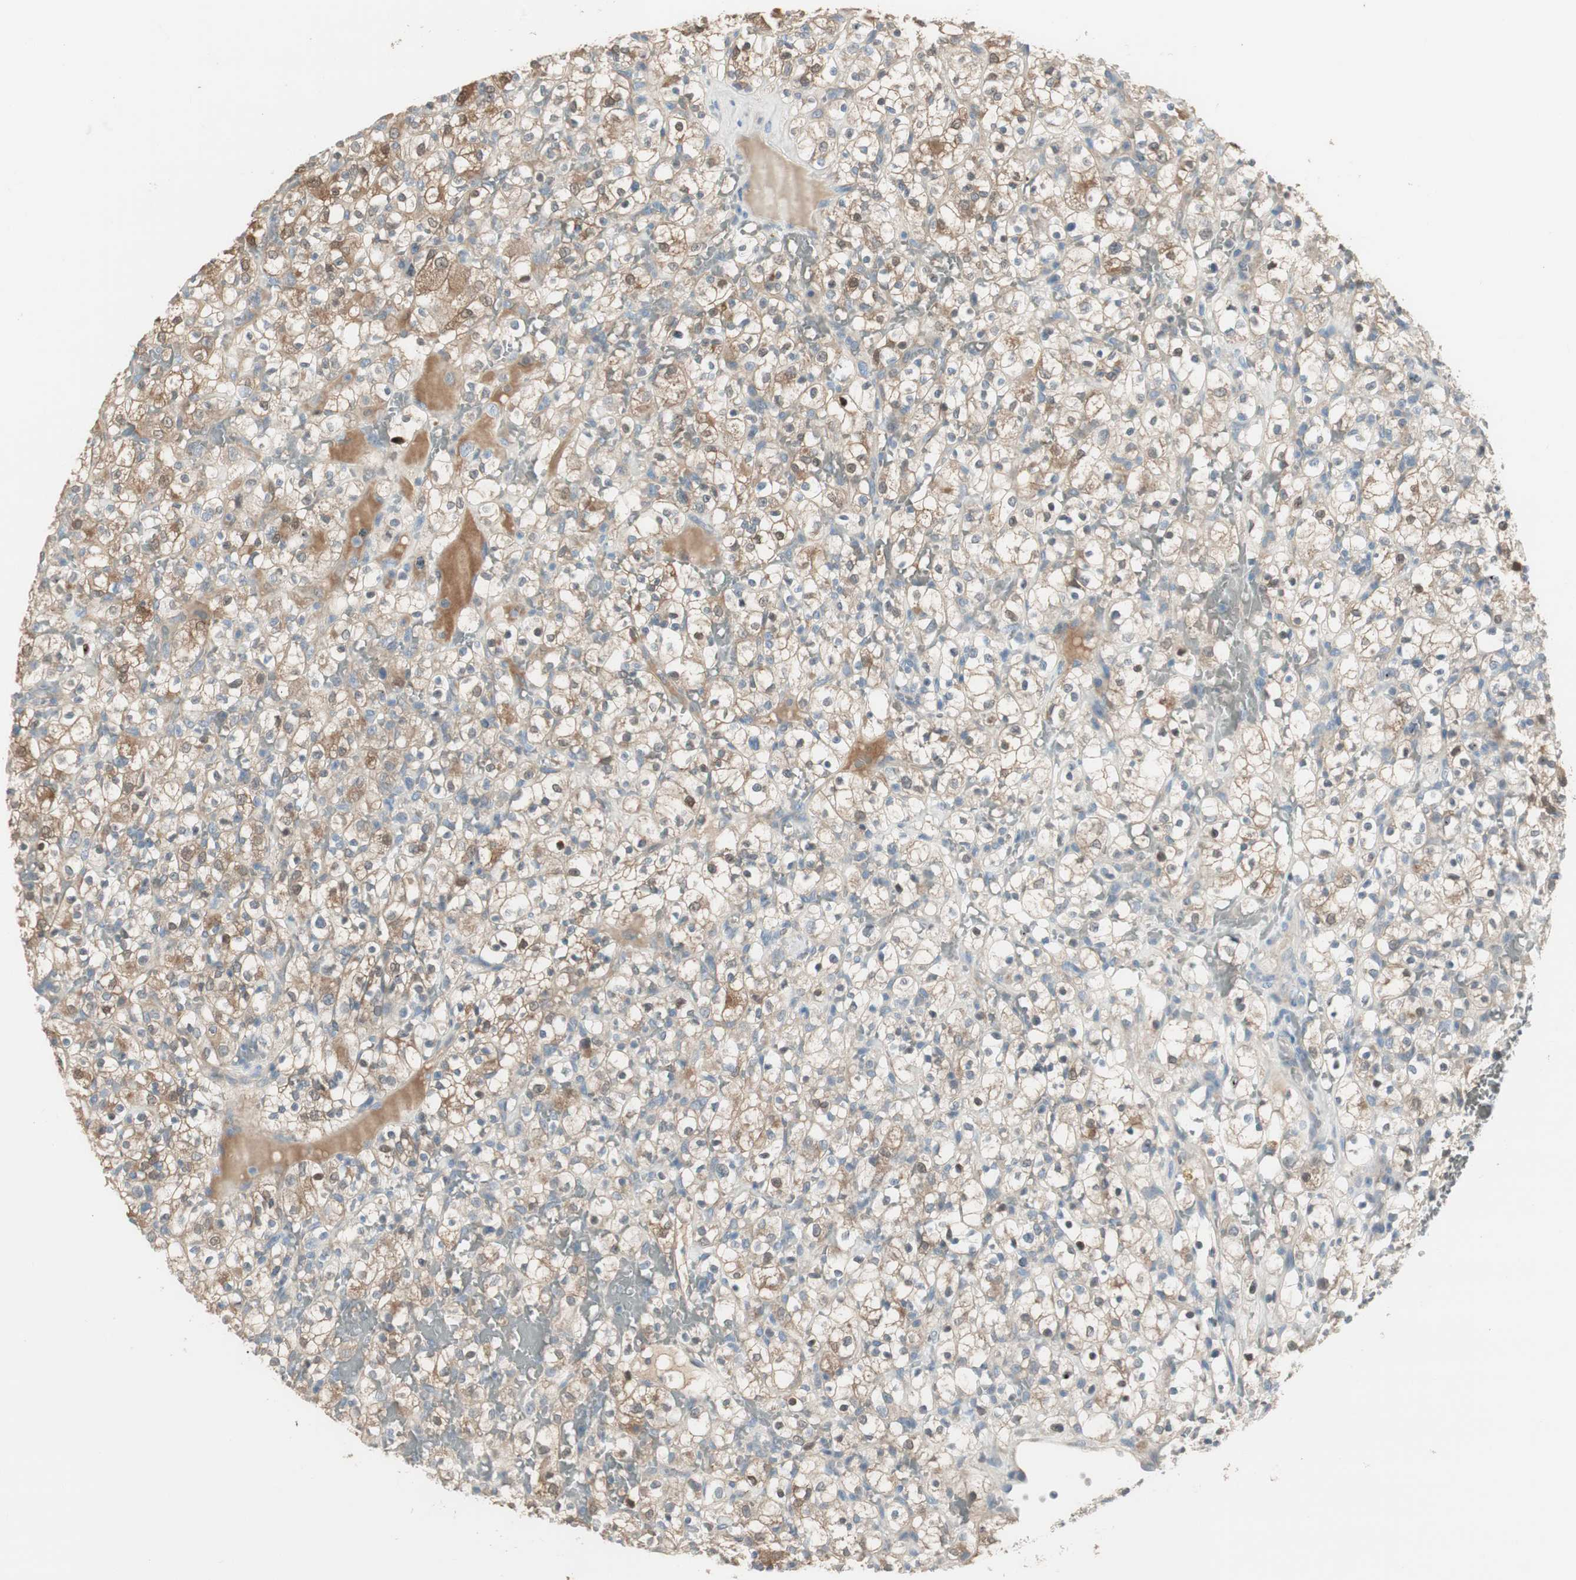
{"staining": {"intensity": "weak", "quantity": ">75%", "location": "cytoplasmic/membranous"}, "tissue": "renal cancer", "cell_type": "Tumor cells", "image_type": "cancer", "snomed": [{"axis": "morphology", "description": "Normal tissue, NOS"}, {"axis": "morphology", "description": "Adenocarcinoma, NOS"}, {"axis": "topography", "description": "Kidney"}], "caption": "About >75% of tumor cells in human renal adenocarcinoma display weak cytoplasmic/membranous protein expression as visualized by brown immunohistochemical staining.", "gene": "EVA1A", "patient": {"sex": "female", "age": 72}}